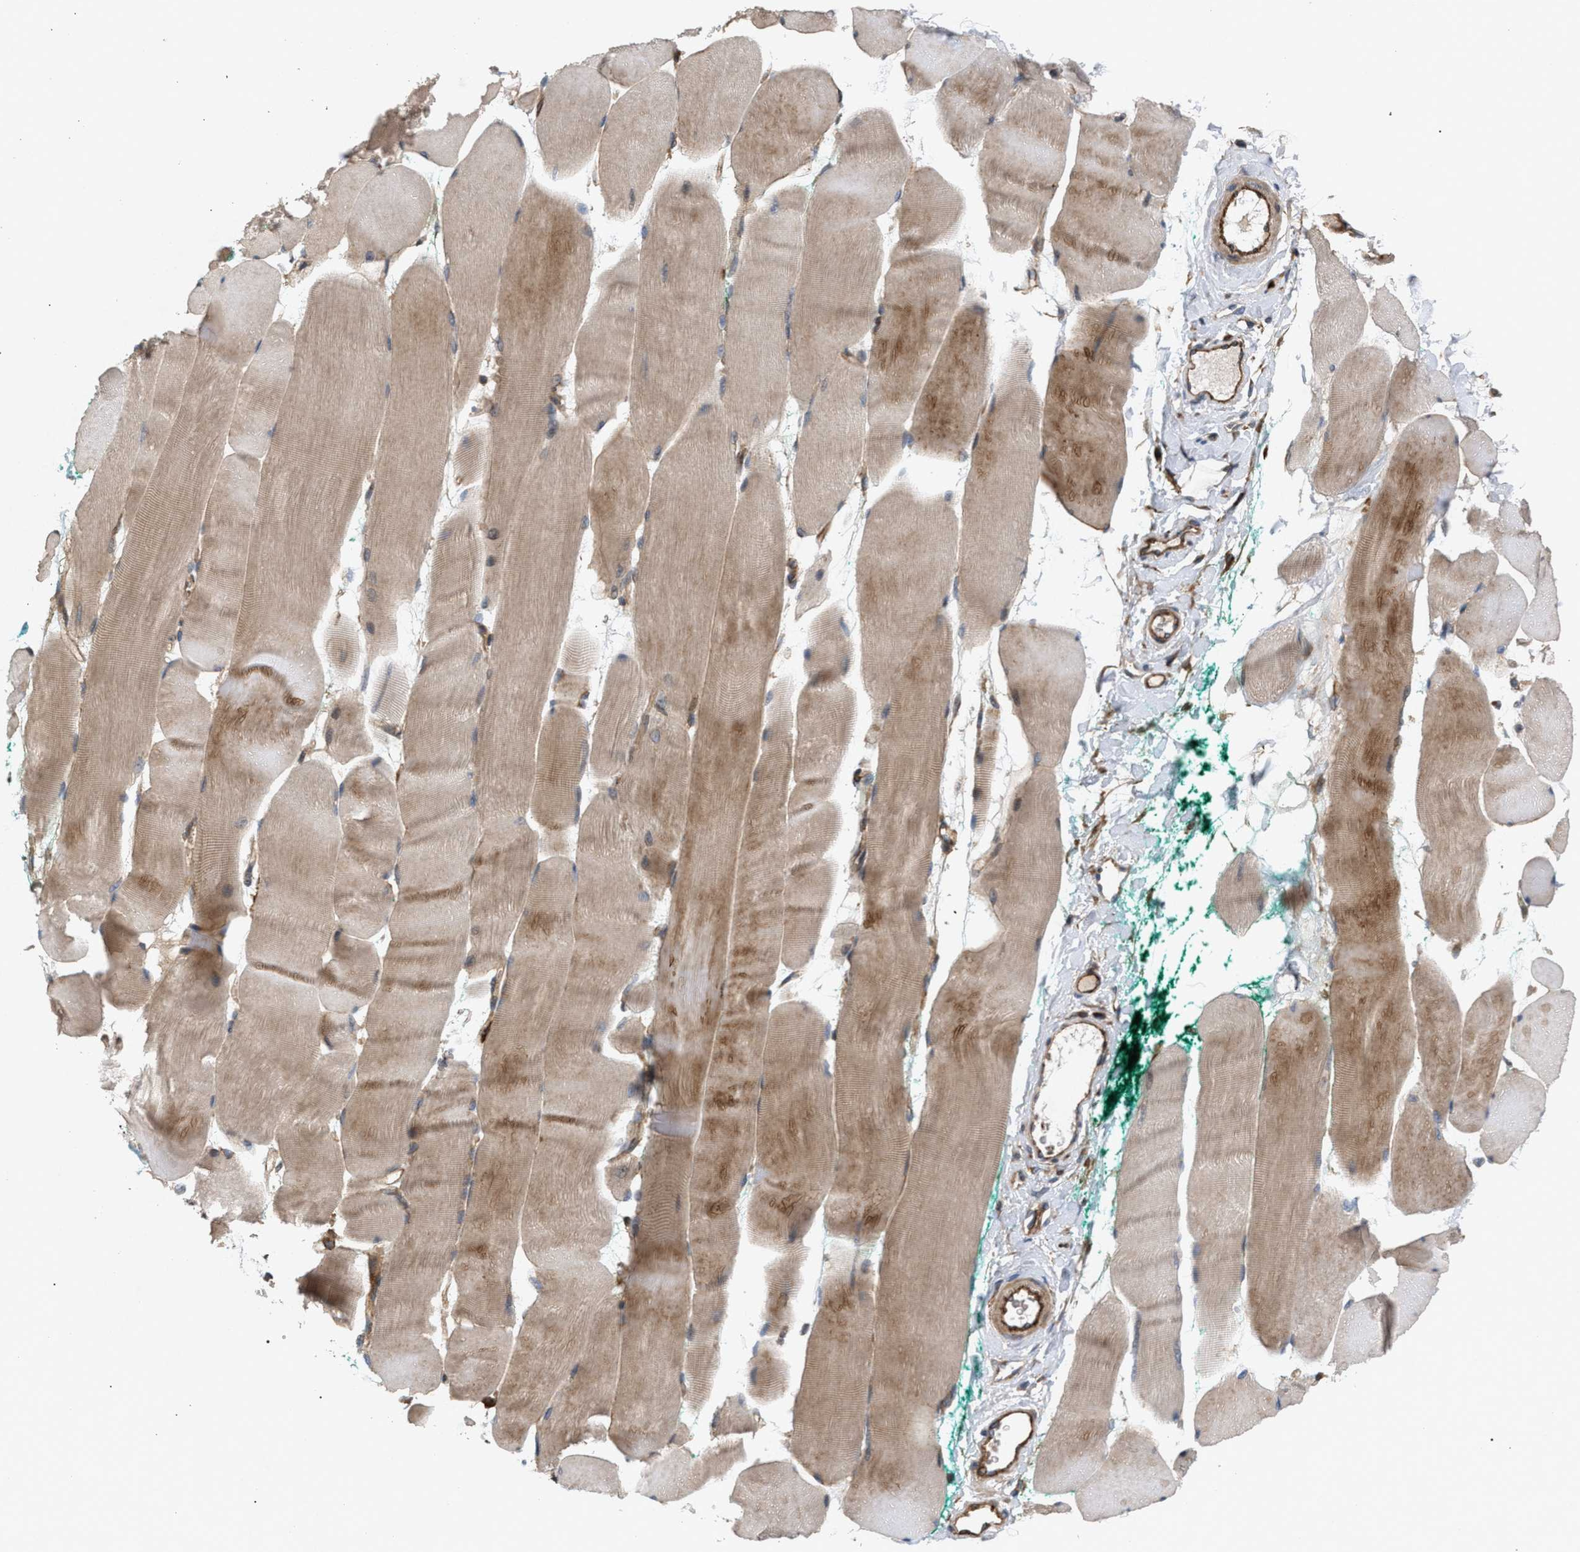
{"staining": {"intensity": "moderate", "quantity": "25%-75%", "location": "cytoplasmic/membranous"}, "tissue": "skeletal muscle", "cell_type": "Myocytes", "image_type": "normal", "snomed": [{"axis": "morphology", "description": "Normal tissue, NOS"}, {"axis": "morphology", "description": "Squamous cell carcinoma, NOS"}, {"axis": "topography", "description": "Skeletal muscle"}], "caption": "This photomicrograph displays unremarkable skeletal muscle stained with IHC to label a protein in brown. The cytoplasmic/membranous of myocytes show moderate positivity for the protein. Nuclei are counter-stained blue.", "gene": "GCC1", "patient": {"sex": "male", "age": 51}}